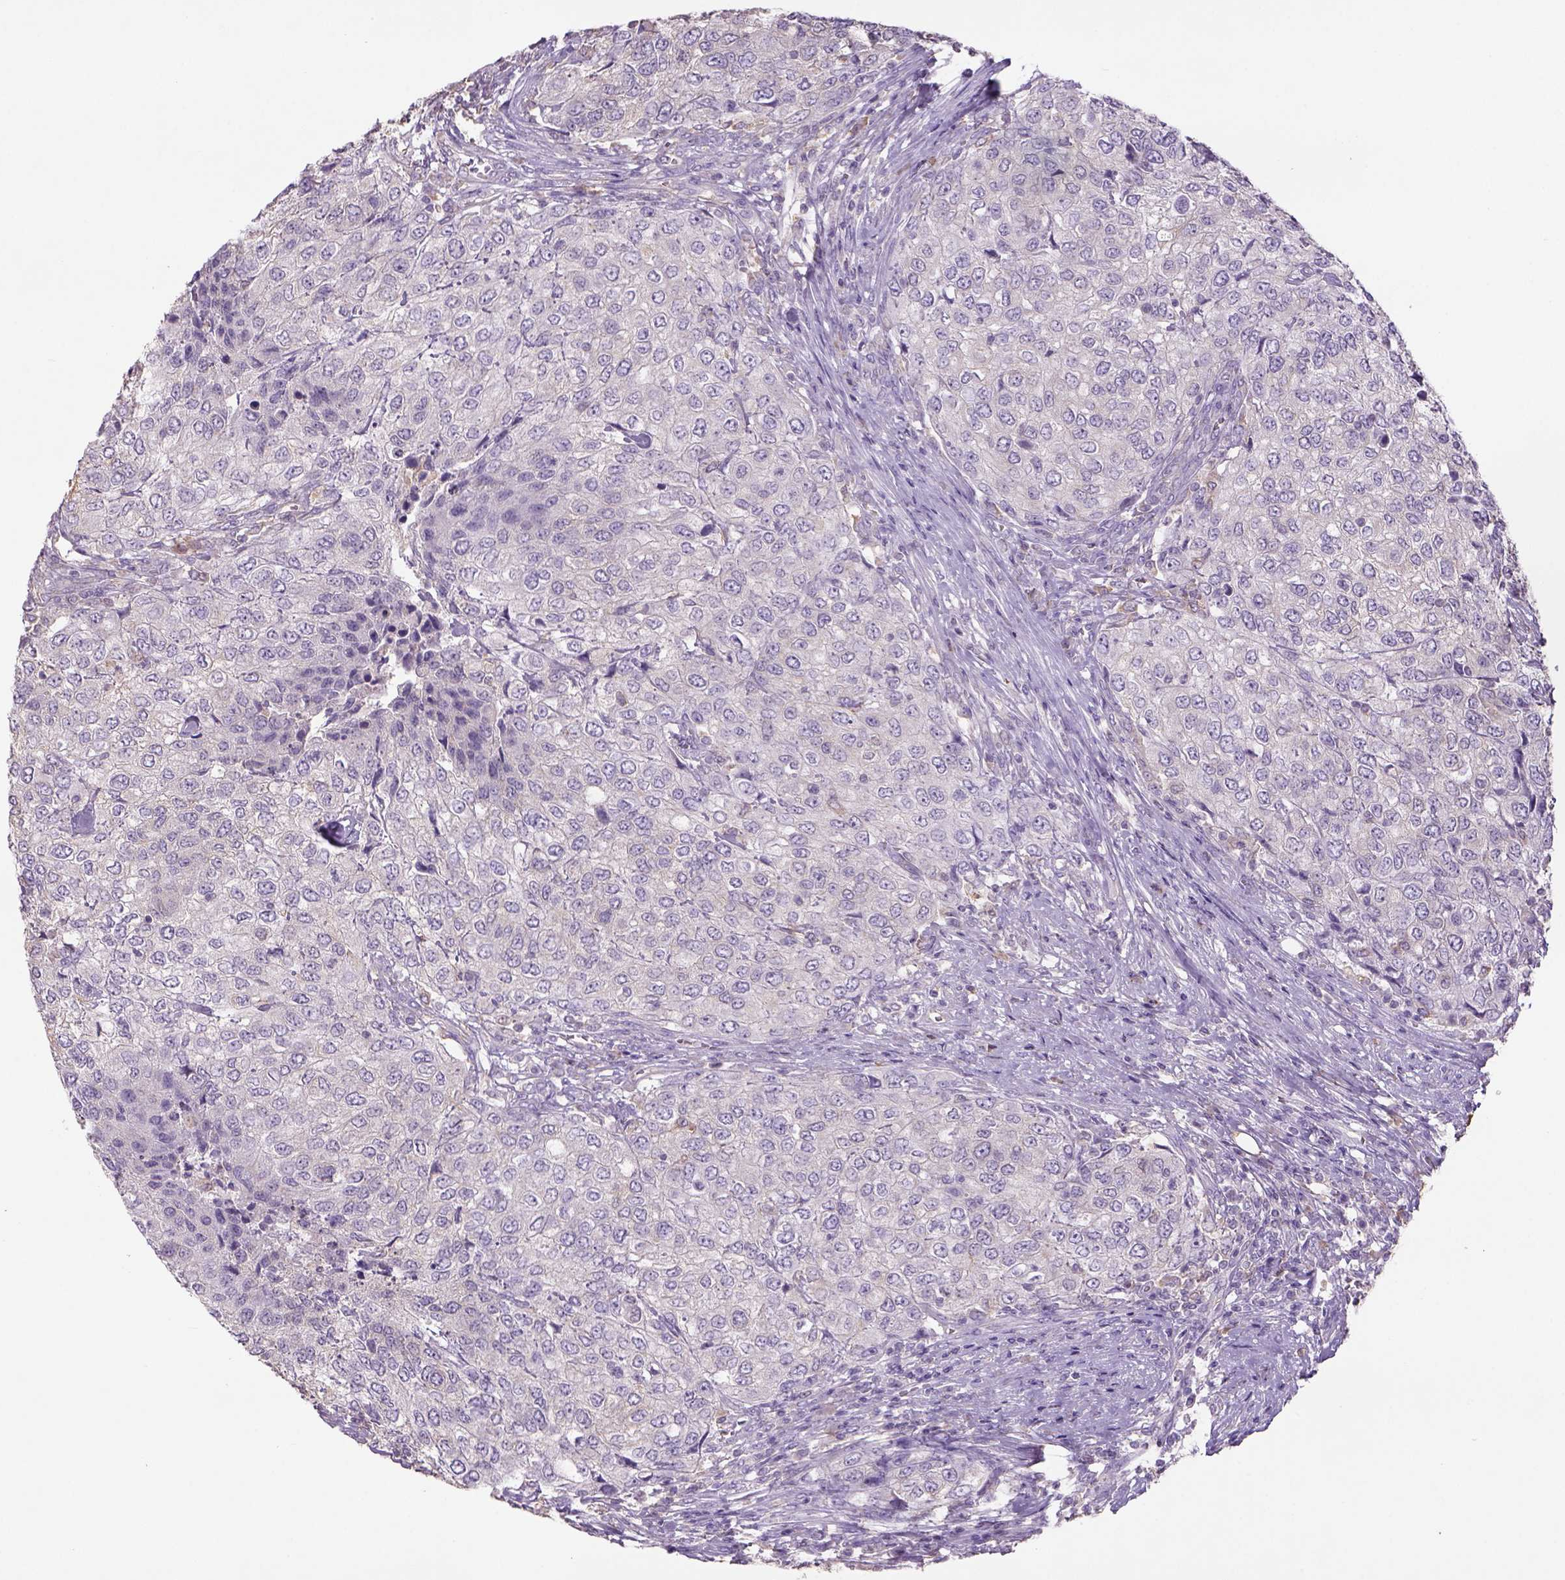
{"staining": {"intensity": "negative", "quantity": "none", "location": "none"}, "tissue": "urothelial cancer", "cell_type": "Tumor cells", "image_type": "cancer", "snomed": [{"axis": "morphology", "description": "Urothelial carcinoma, High grade"}, {"axis": "topography", "description": "Urinary bladder"}], "caption": "Tumor cells show no significant protein expression in urothelial carcinoma (high-grade).", "gene": "NAALAD2", "patient": {"sex": "female", "age": 78}}